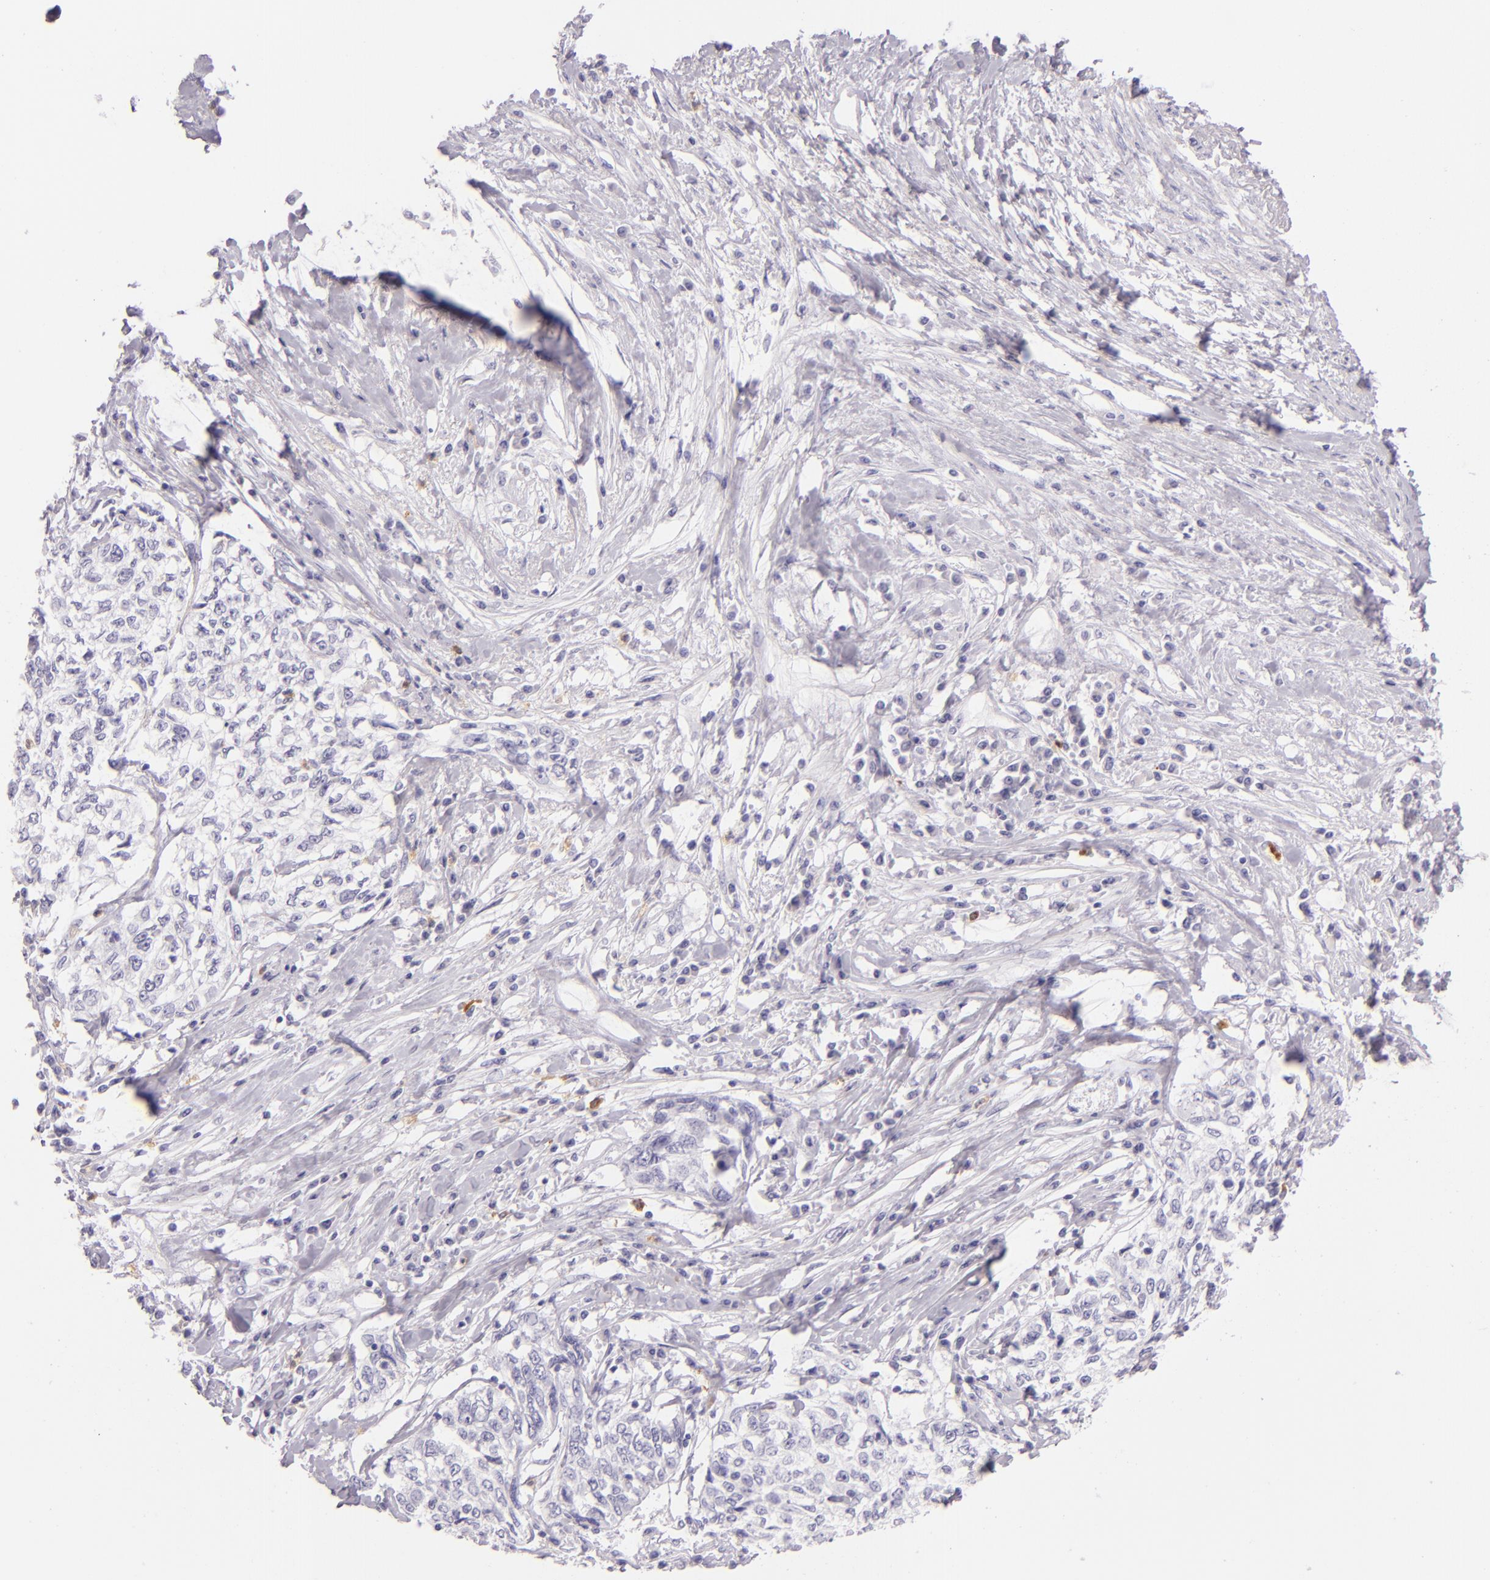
{"staining": {"intensity": "negative", "quantity": "none", "location": "none"}, "tissue": "cervical cancer", "cell_type": "Tumor cells", "image_type": "cancer", "snomed": [{"axis": "morphology", "description": "Squamous cell carcinoma, NOS"}, {"axis": "topography", "description": "Cervix"}], "caption": "Tumor cells show no significant protein positivity in cervical cancer (squamous cell carcinoma).", "gene": "CEACAM1", "patient": {"sex": "female", "age": 57}}